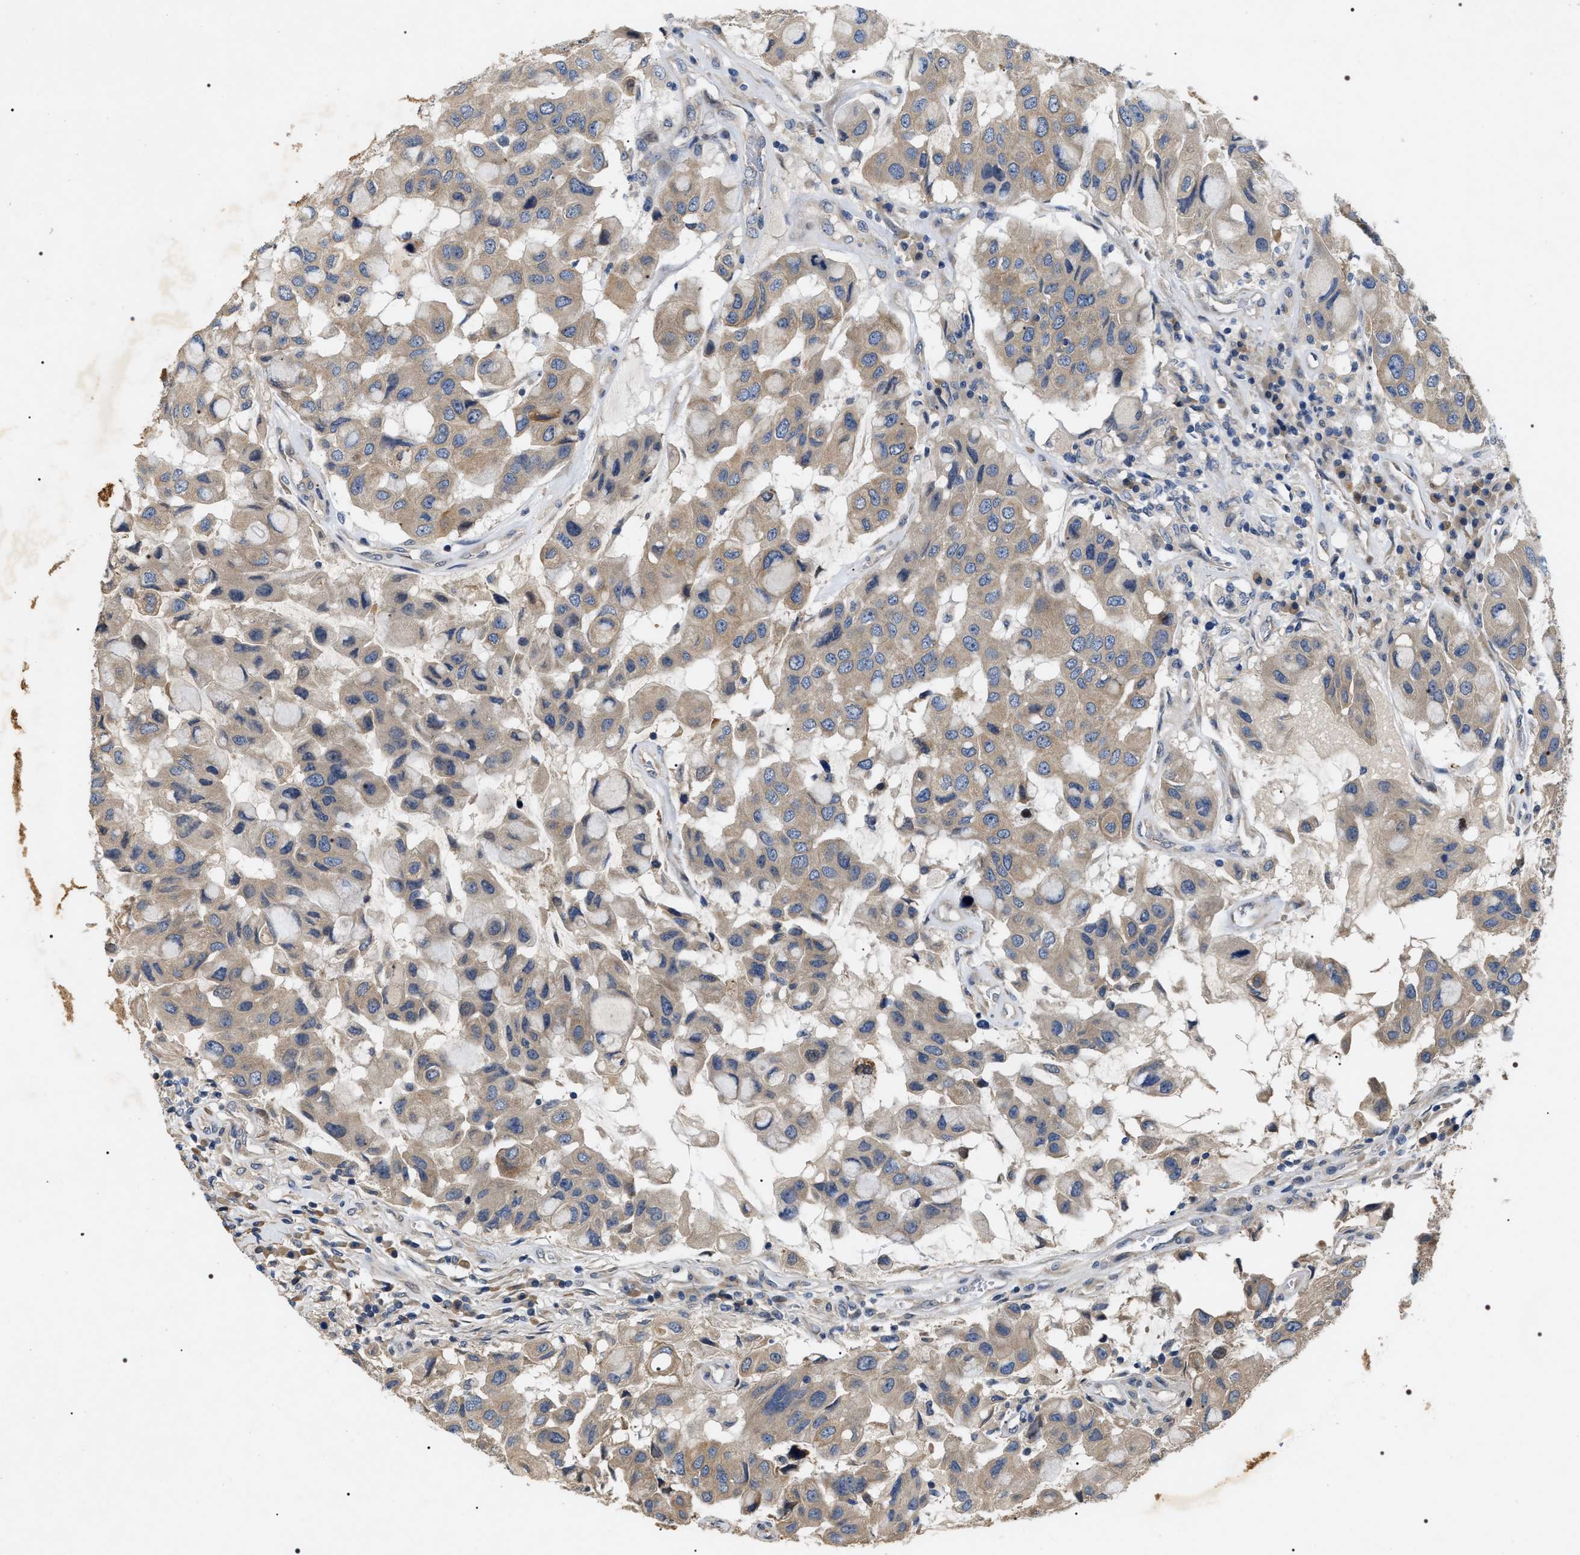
{"staining": {"intensity": "weak", "quantity": ">75%", "location": "cytoplasmic/membranous"}, "tissue": "breast cancer", "cell_type": "Tumor cells", "image_type": "cancer", "snomed": [{"axis": "morphology", "description": "Duct carcinoma"}, {"axis": "topography", "description": "Breast"}], "caption": "Weak cytoplasmic/membranous expression is present in approximately >75% of tumor cells in breast cancer. Using DAB (brown) and hematoxylin (blue) stains, captured at high magnification using brightfield microscopy.", "gene": "IFT81", "patient": {"sex": "female", "age": 27}}